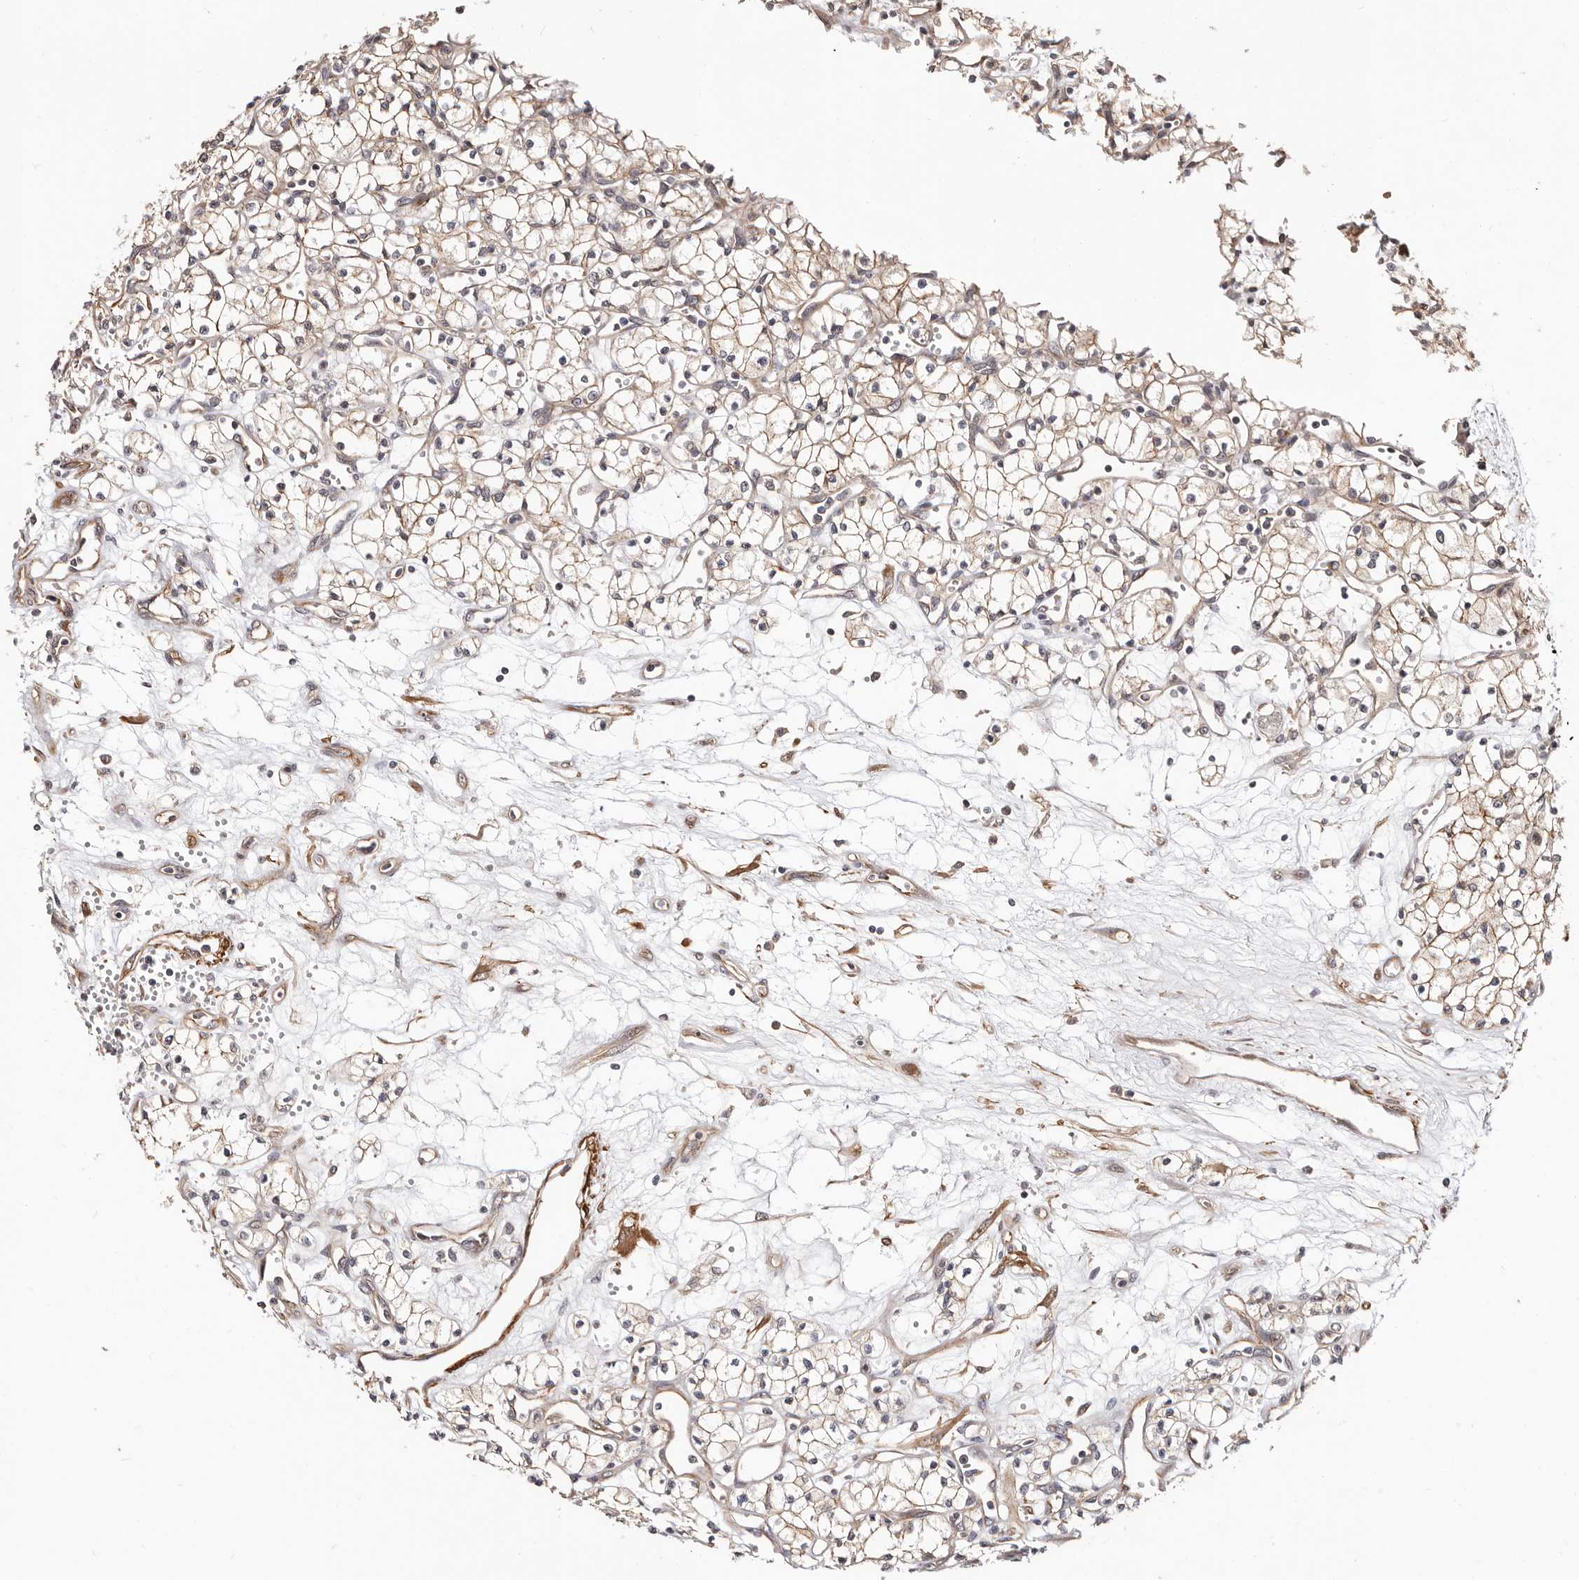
{"staining": {"intensity": "weak", "quantity": "25%-75%", "location": "cytoplasmic/membranous"}, "tissue": "renal cancer", "cell_type": "Tumor cells", "image_type": "cancer", "snomed": [{"axis": "morphology", "description": "Adenocarcinoma, NOS"}, {"axis": "topography", "description": "Kidney"}], "caption": "Immunohistochemical staining of renal adenocarcinoma demonstrates low levels of weak cytoplasmic/membranous protein staining in about 25%-75% of tumor cells. (IHC, brightfield microscopy, high magnification).", "gene": "TRIP13", "patient": {"sex": "male", "age": 59}}